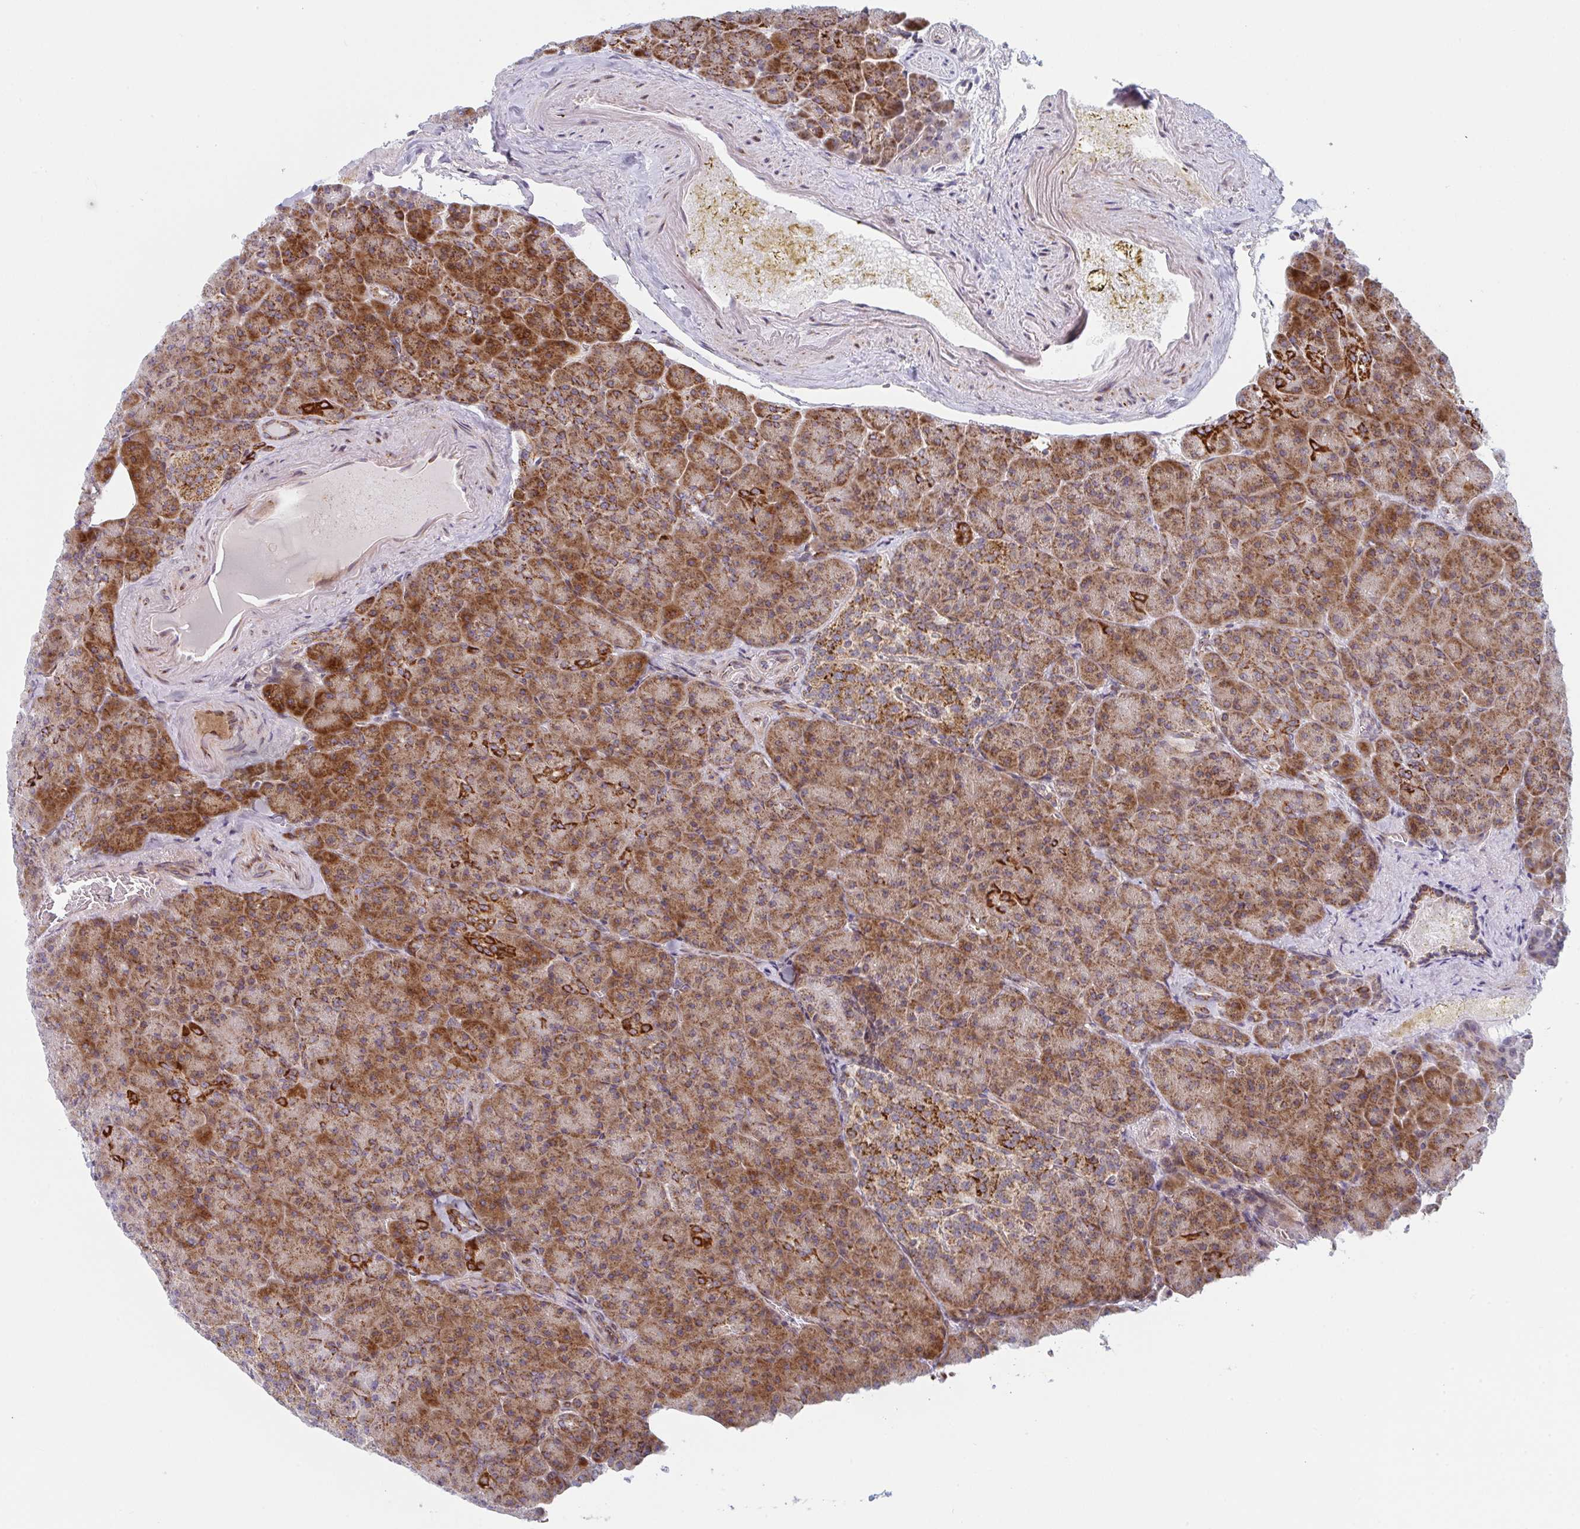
{"staining": {"intensity": "moderate", "quantity": ">75%", "location": "cytoplasmic/membranous"}, "tissue": "pancreas", "cell_type": "Exocrine glandular cells", "image_type": "normal", "snomed": [{"axis": "morphology", "description": "Normal tissue, NOS"}, {"axis": "topography", "description": "Pancreas"}], "caption": "DAB (3,3'-diaminobenzidine) immunohistochemical staining of benign pancreas shows moderate cytoplasmic/membranous protein staining in about >75% of exocrine glandular cells.", "gene": "PRKCH", "patient": {"sex": "female", "age": 74}}